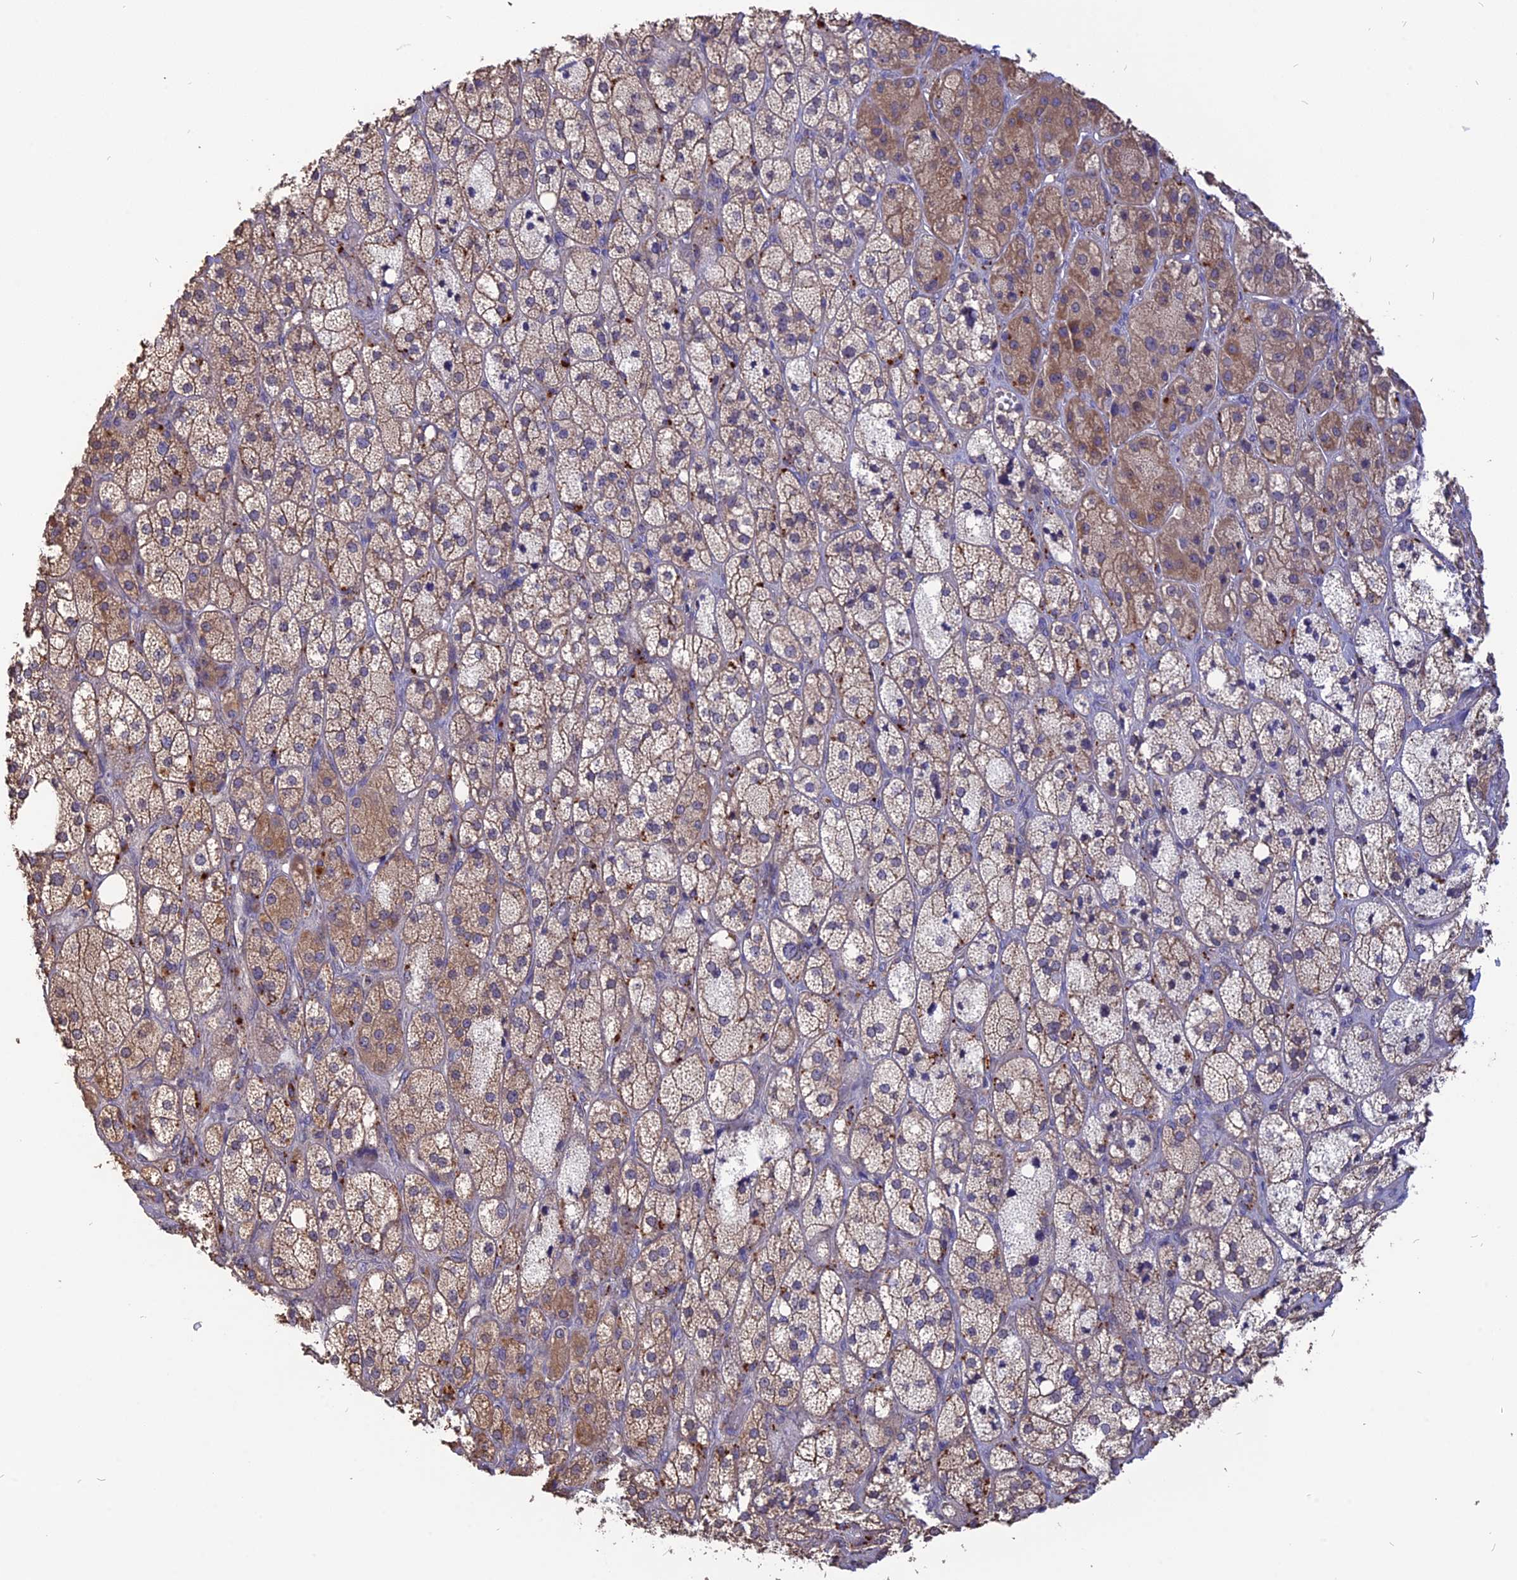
{"staining": {"intensity": "weak", "quantity": ">75%", "location": "cytoplasmic/membranous"}, "tissue": "adrenal gland", "cell_type": "Glandular cells", "image_type": "normal", "snomed": [{"axis": "morphology", "description": "Normal tissue, NOS"}, {"axis": "topography", "description": "Adrenal gland"}], "caption": "Immunohistochemistry (IHC) staining of unremarkable adrenal gland, which displays low levels of weak cytoplasmic/membranous staining in about >75% of glandular cells indicating weak cytoplasmic/membranous protein expression. The staining was performed using DAB (3,3'-diaminobenzidine) (brown) for protein detection and nuclei were counterstained in hematoxylin (blue).", "gene": "CARMIL2", "patient": {"sex": "male", "age": 61}}